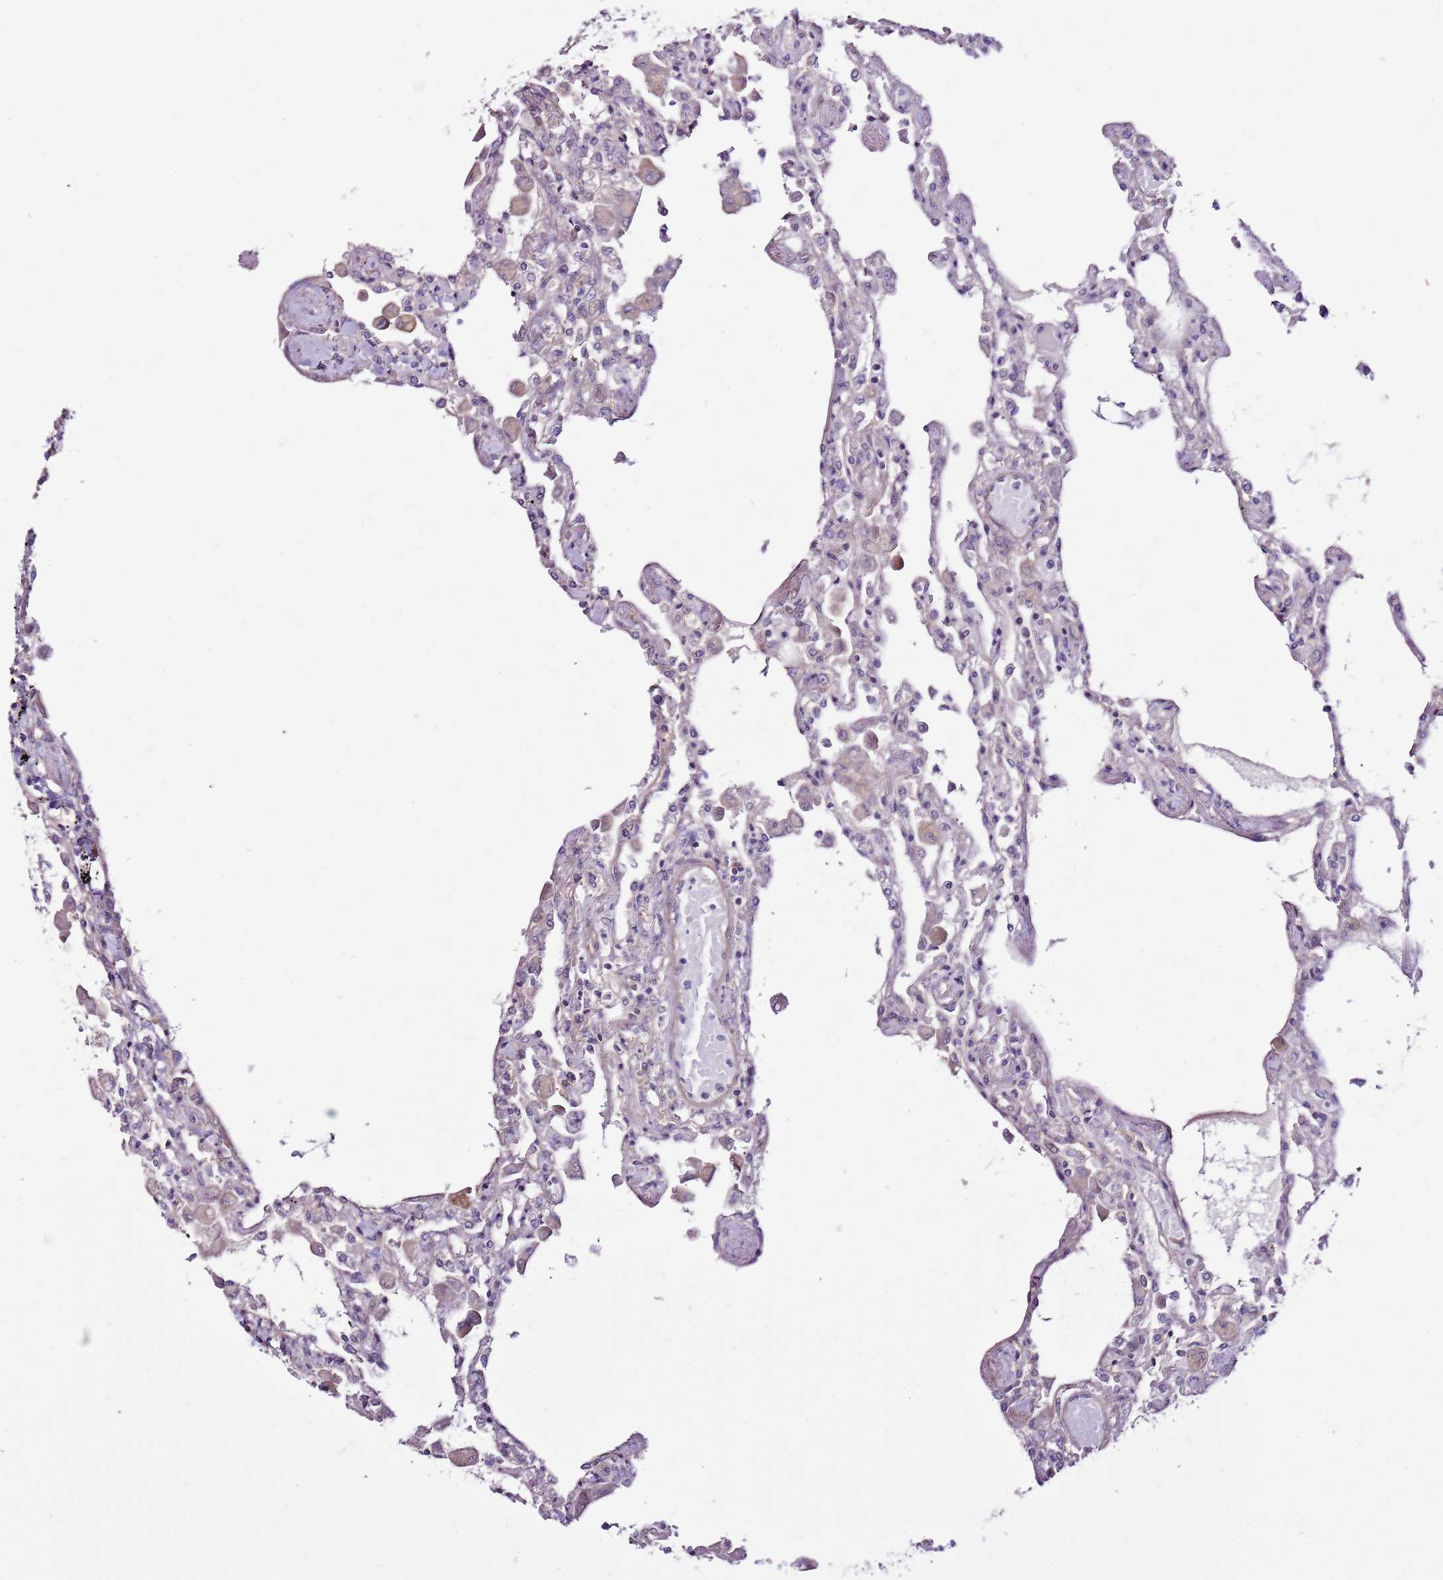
{"staining": {"intensity": "negative", "quantity": "none", "location": "none"}, "tissue": "lung", "cell_type": "Alveolar cells", "image_type": "normal", "snomed": [{"axis": "morphology", "description": "Normal tissue, NOS"}, {"axis": "topography", "description": "Bronchus"}, {"axis": "topography", "description": "Lung"}], "caption": "High magnification brightfield microscopy of unremarkable lung stained with DAB (brown) and counterstained with hematoxylin (blue): alveolar cells show no significant staining. Nuclei are stained in blue.", "gene": "SMG1", "patient": {"sex": "female", "age": 49}}